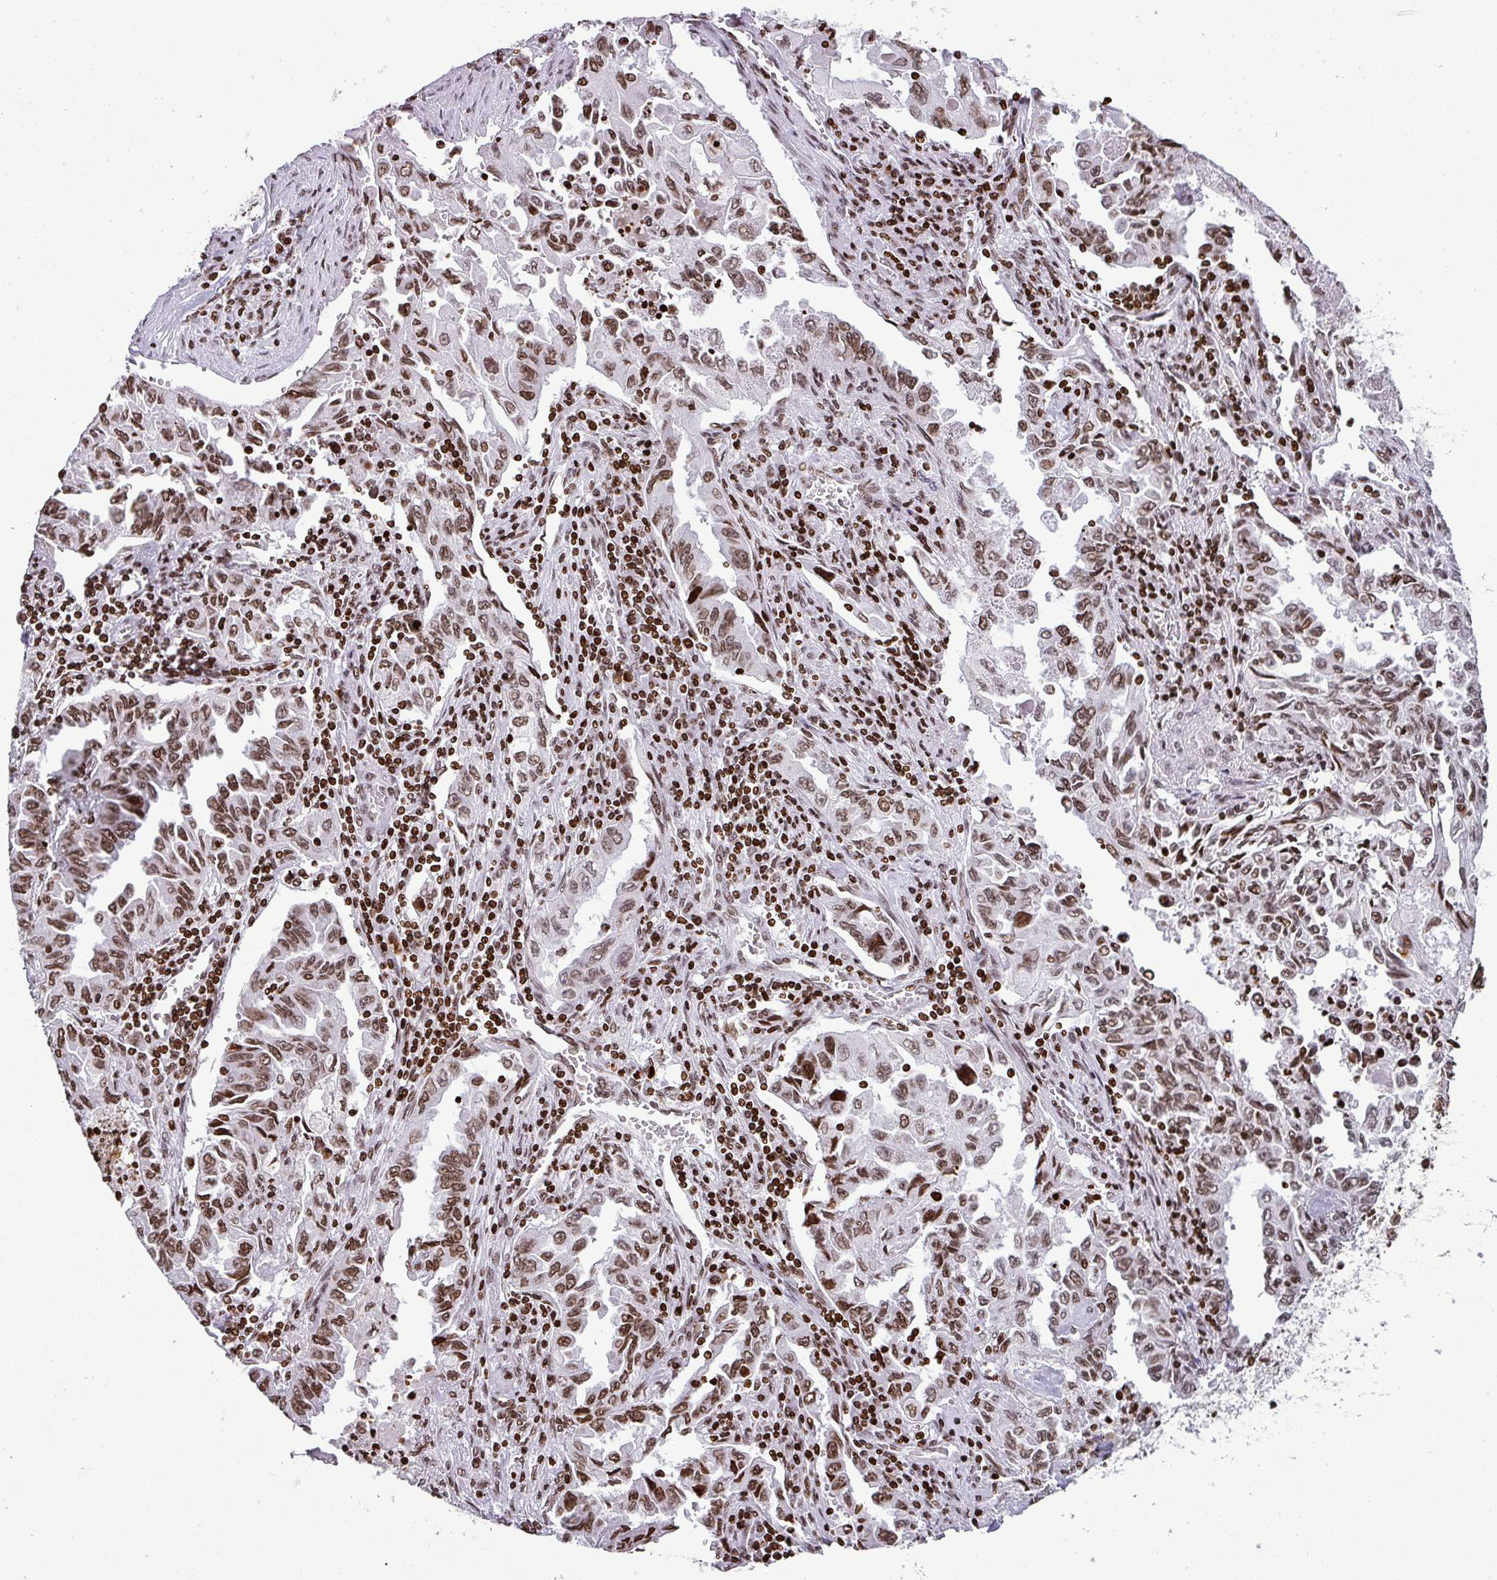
{"staining": {"intensity": "moderate", "quantity": ">75%", "location": "nuclear"}, "tissue": "lung cancer", "cell_type": "Tumor cells", "image_type": "cancer", "snomed": [{"axis": "morphology", "description": "Adenocarcinoma, NOS"}, {"axis": "topography", "description": "Lung"}], "caption": "About >75% of tumor cells in lung adenocarcinoma show moderate nuclear protein positivity as visualized by brown immunohistochemical staining.", "gene": "RASL11A", "patient": {"sex": "female", "age": 51}}